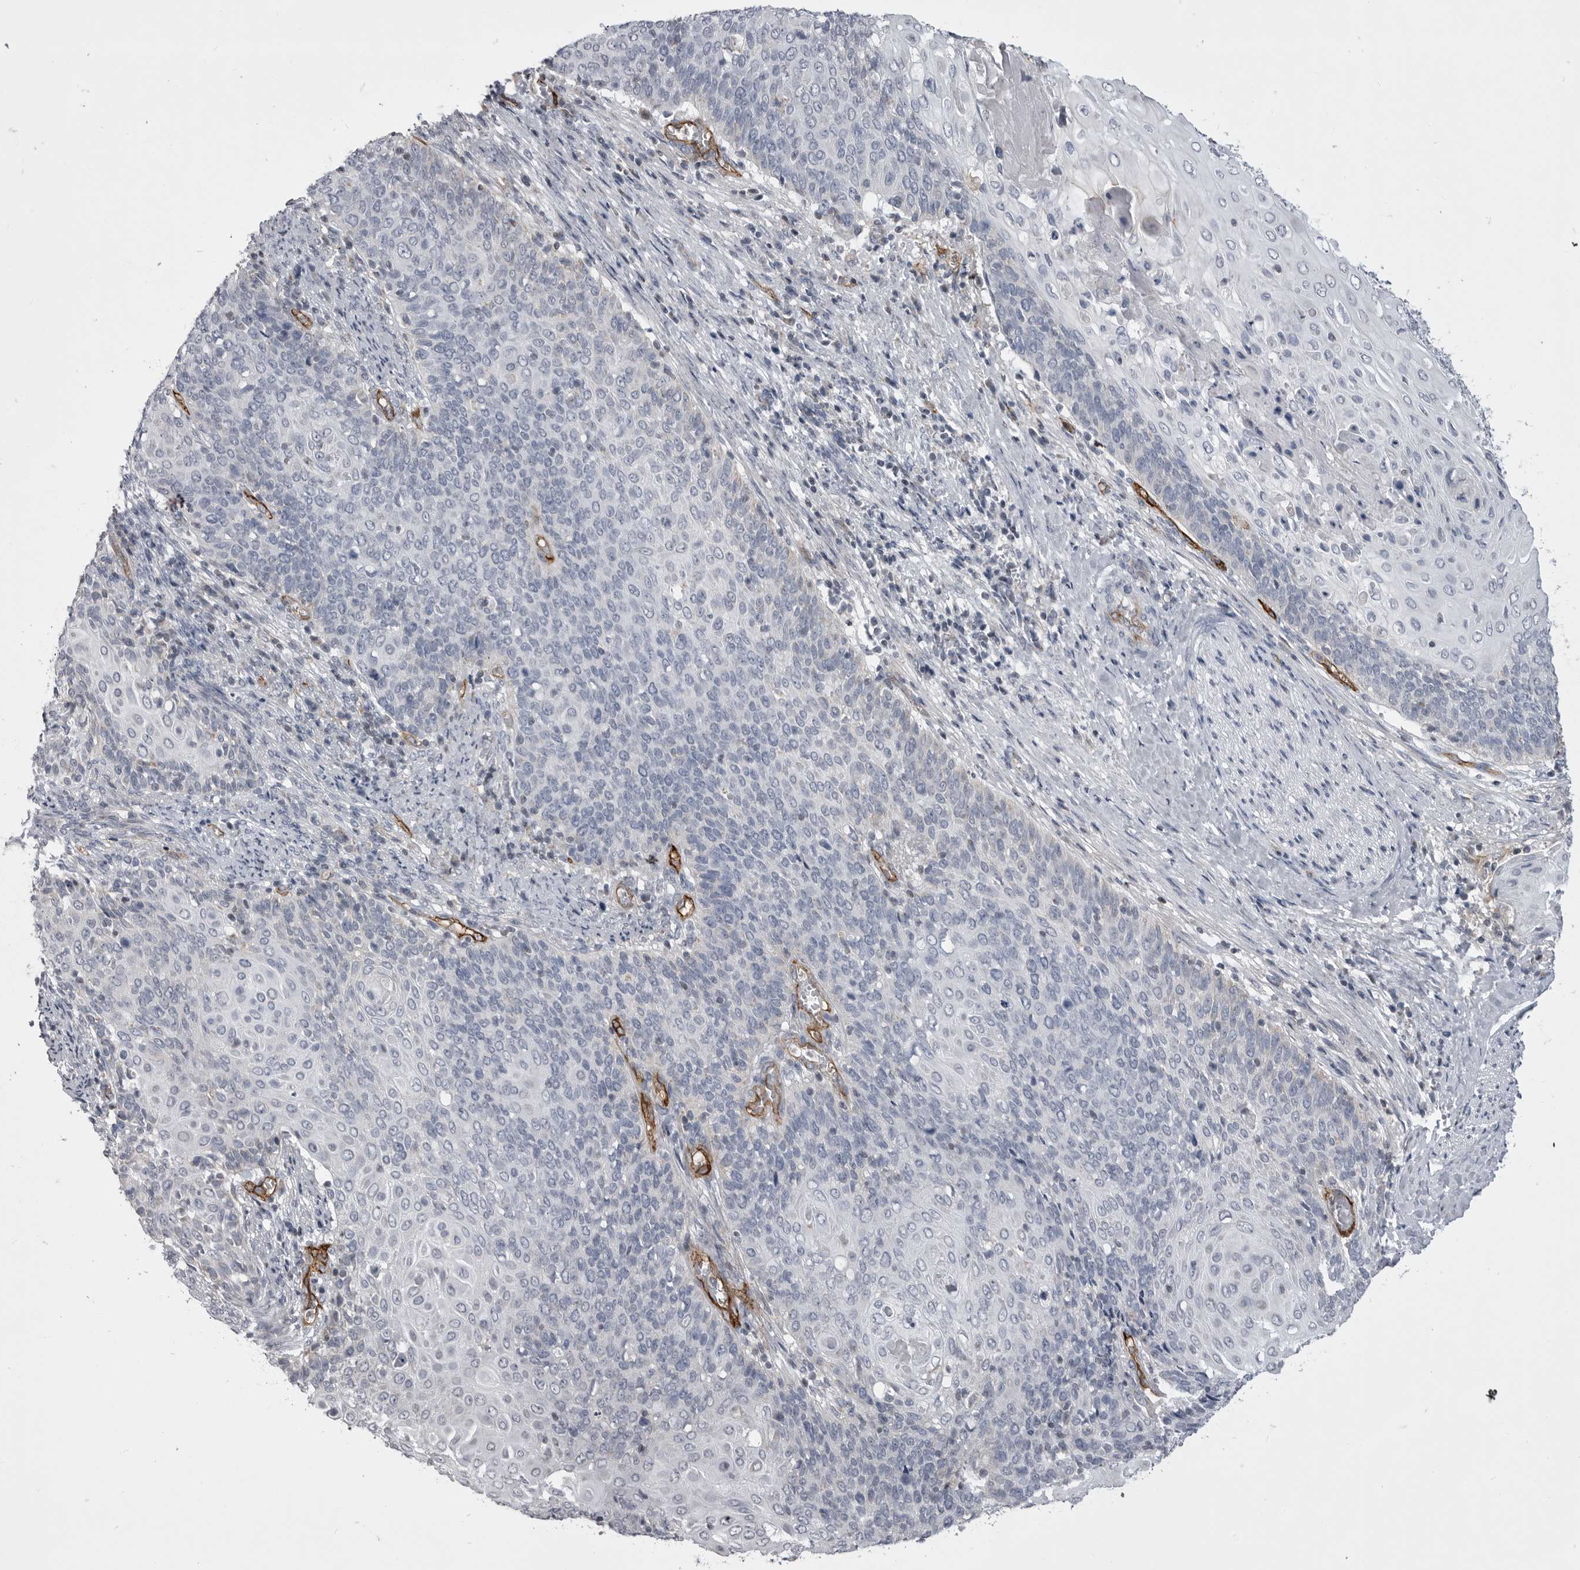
{"staining": {"intensity": "negative", "quantity": "none", "location": "none"}, "tissue": "cervical cancer", "cell_type": "Tumor cells", "image_type": "cancer", "snomed": [{"axis": "morphology", "description": "Squamous cell carcinoma, NOS"}, {"axis": "topography", "description": "Cervix"}], "caption": "IHC image of neoplastic tissue: cervical cancer stained with DAB reveals no significant protein staining in tumor cells. (Immunohistochemistry, brightfield microscopy, high magnification).", "gene": "OPLAH", "patient": {"sex": "female", "age": 39}}